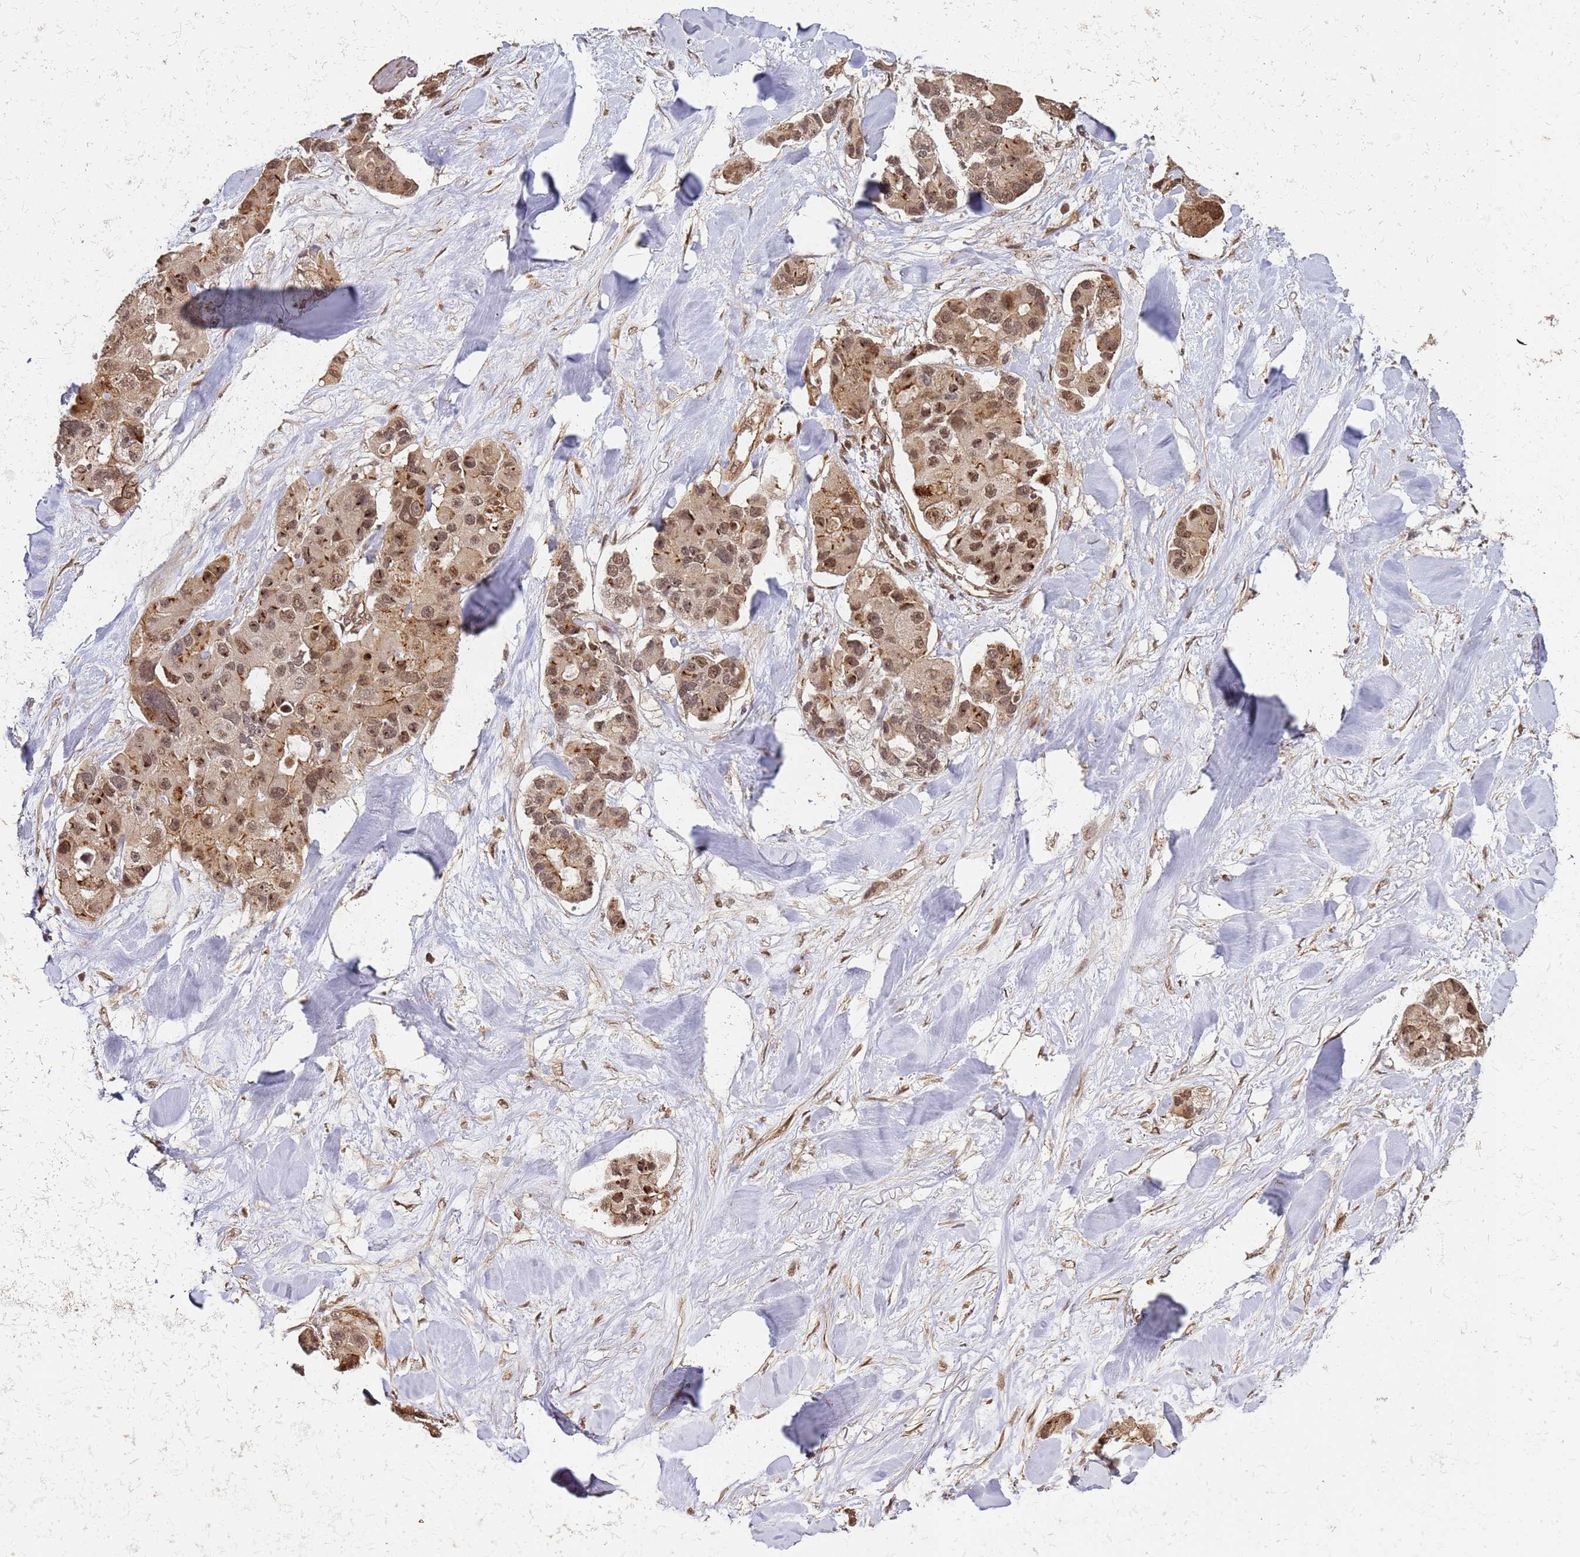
{"staining": {"intensity": "moderate", "quantity": ">75%", "location": "cytoplasmic/membranous,nuclear"}, "tissue": "lung cancer", "cell_type": "Tumor cells", "image_type": "cancer", "snomed": [{"axis": "morphology", "description": "Adenocarcinoma, NOS"}, {"axis": "topography", "description": "Lung"}], "caption": "Immunohistochemical staining of lung cancer (adenocarcinoma) displays moderate cytoplasmic/membranous and nuclear protein expression in about >75% of tumor cells. (DAB (3,3'-diaminobenzidine) = brown stain, brightfield microscopy at high magnification).", "gene": "ST18", "patient": {"sex": "female", "age": 54}}